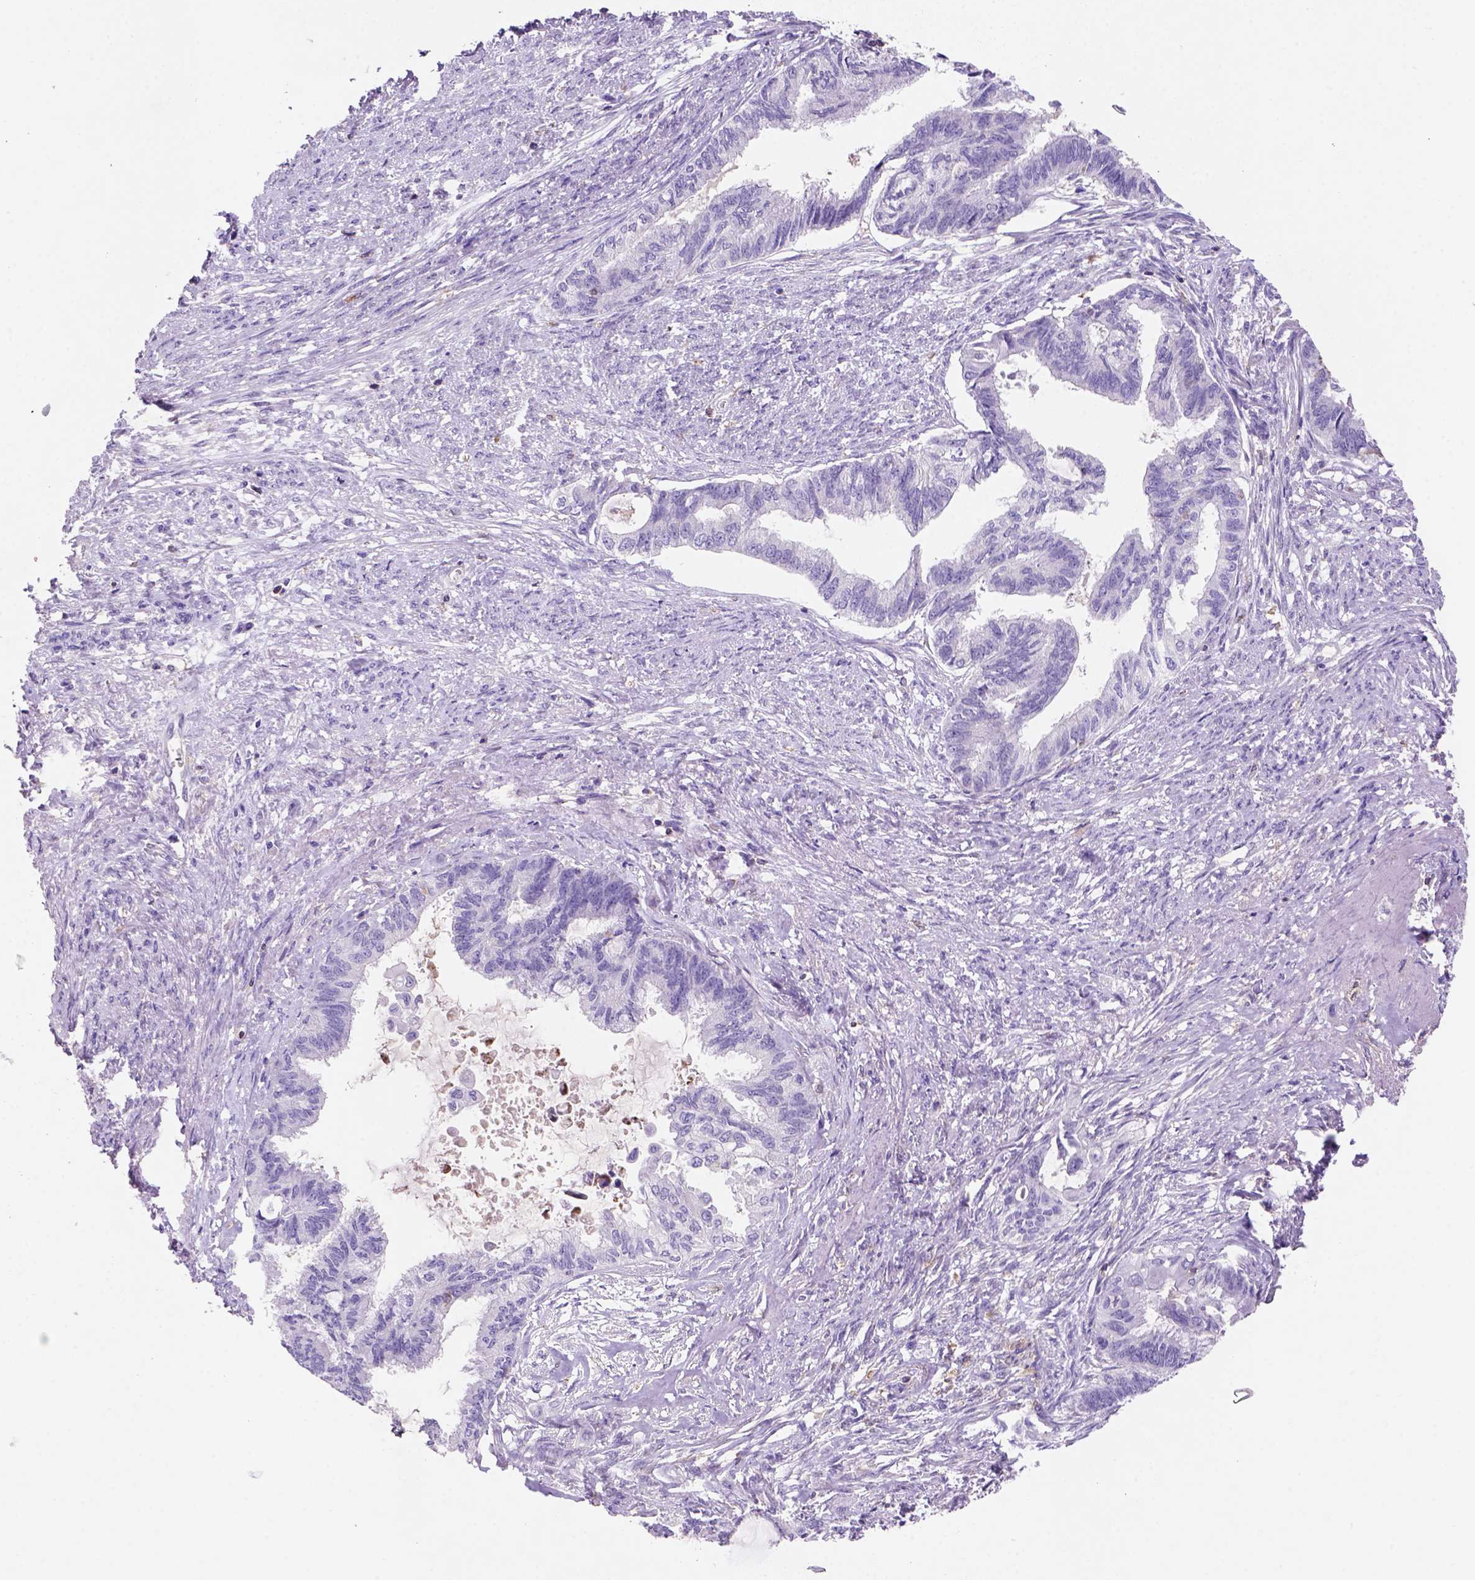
{"staining": {"intensity": "negative", "quantity": "none", "location": "none"}, "tissue": "endometrial cancer", "cell_type": "Tumor cells", "image_type": "cancer", "snomed": [{"axis": "morphology", "description": "Adenocarcinoma, NOS"}, {"axis": "topography", "description": "Endometrium"}], "caption": "This is an immunohistochemistry (IHC) image of human endometrial cancer (adenocarcinoma). There is no expression in tumor cells.", "gene": "INPP5D", "patient": {"sex": "female", "age": 86}}